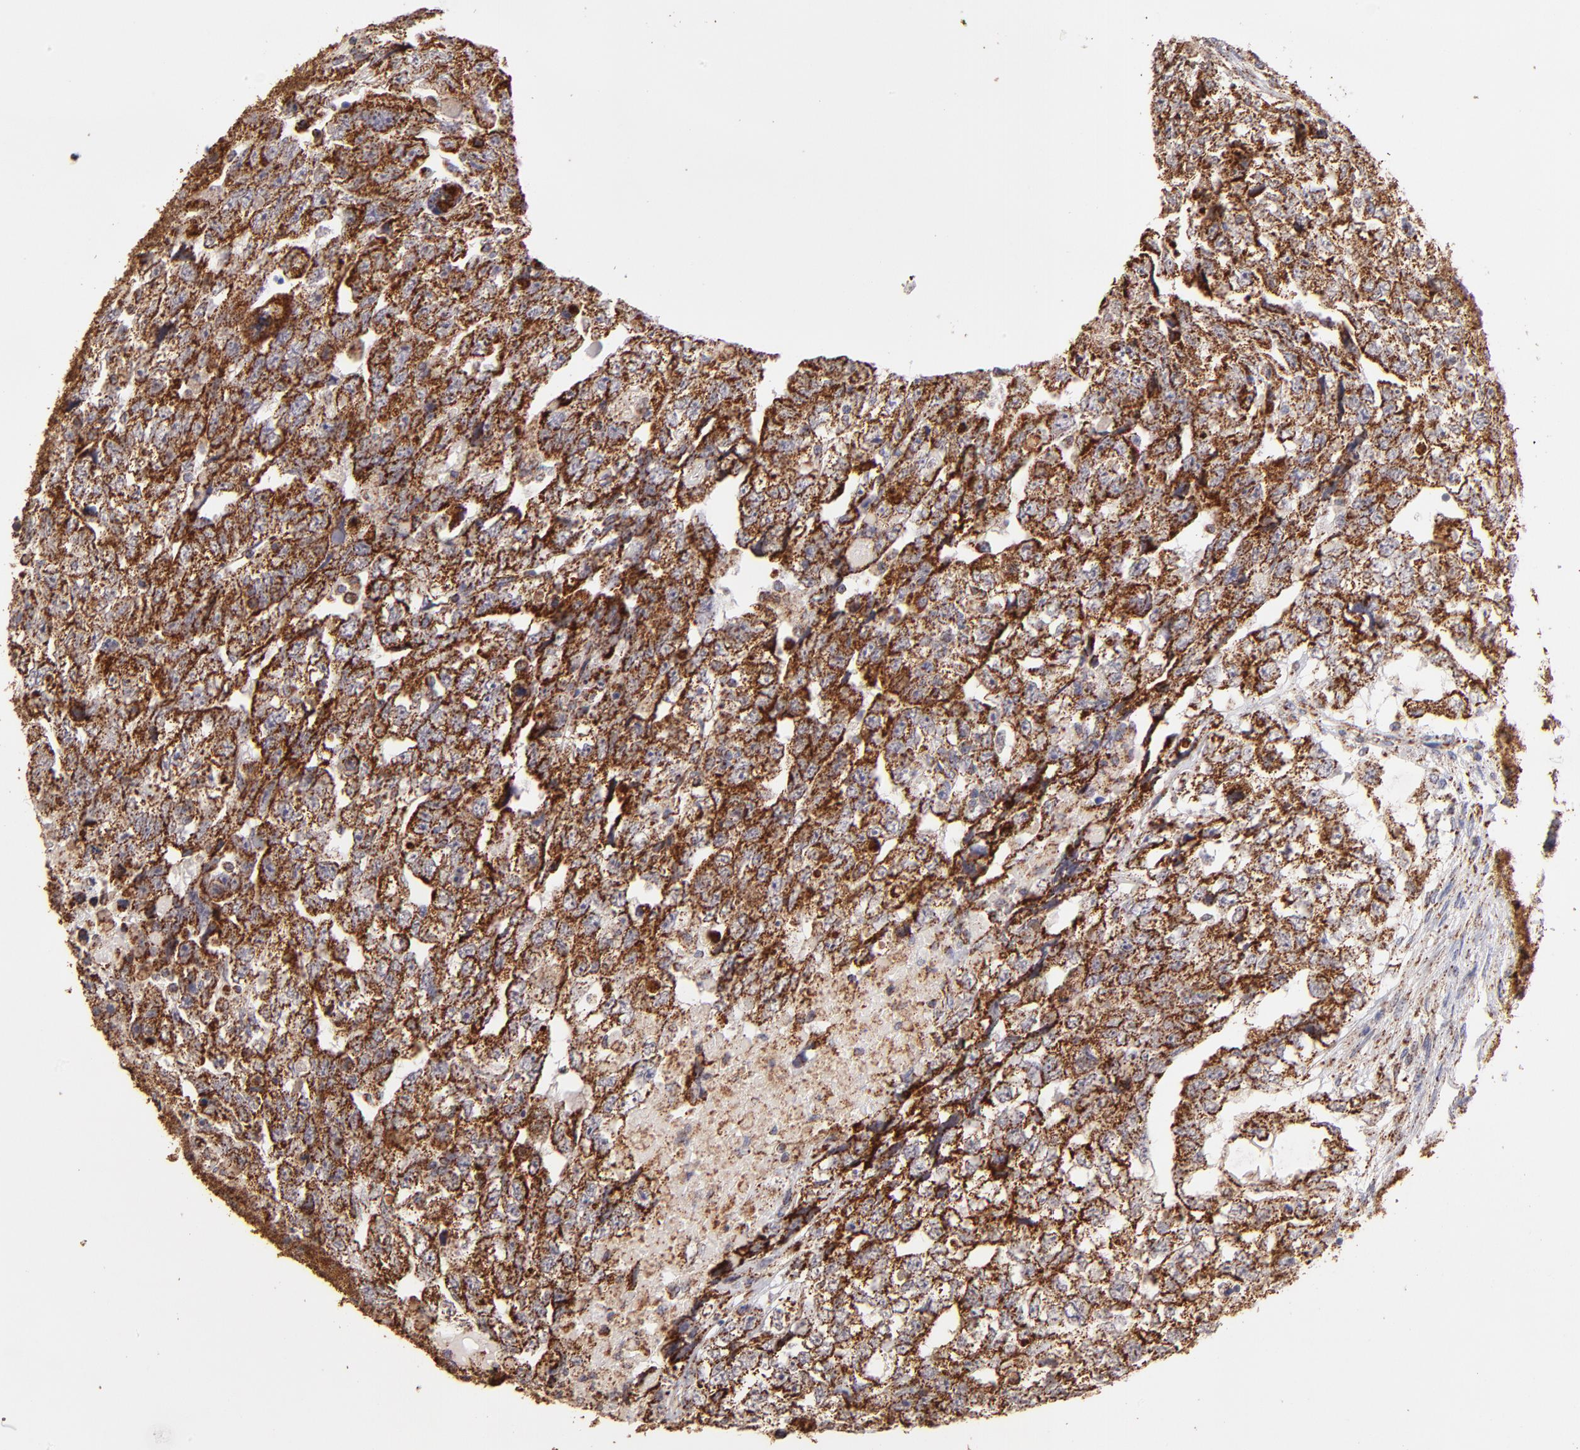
{"staining": {"intensity": "strong", "quantity": ">75%", "location": "cytoplasmic/membranous"}, "tissue": "testis cancer", "cell_type": "Tumor cells", "image_type": "cancer", "snomed": [{"axis": "morphology", "description": "Carcinoma, Embryonal, NOS"}, {"axis": "topography", "description": "Testis"}], "caption": "The photomicrograph demonstrates immunohistochemical staining of embryonal carcinoma (testis). There is strong cytoplasmic/membranous expression is identified in approximately >75% of tumor cells.", "gene": "DLST", "patient": {"sex": "male", "age": 36}}